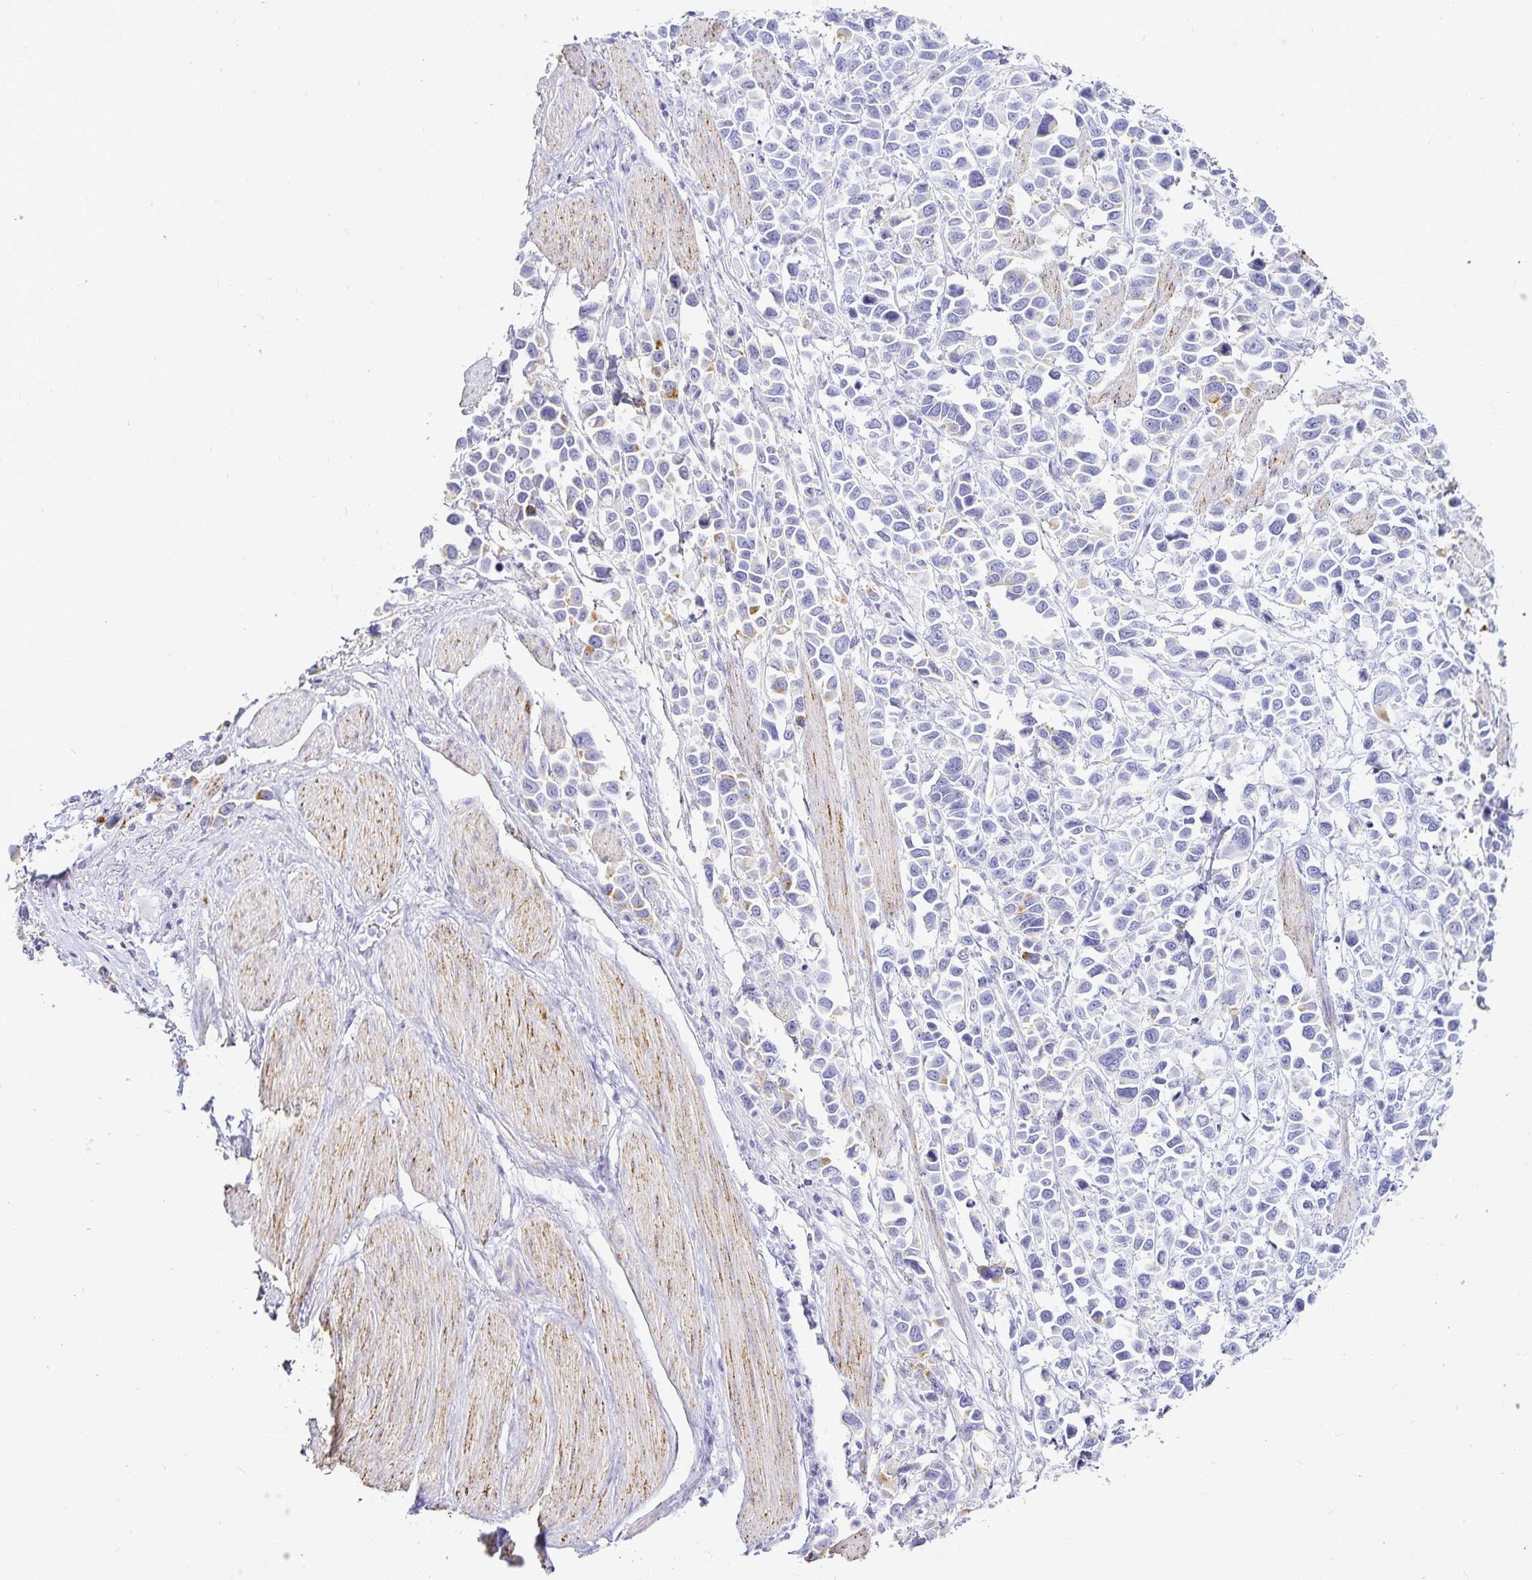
{"staining": {"intensity": "strong", "quantity": "25%-75%", "location": "cytoplasmic/membranous"}, "tissue": "stomach cancer", "cell_type": "Tumor cells", "image_type": "cancer", "snomed": [{"axis": "morphology", "description": "Adenocarcinoma, NOS"}, {"axis": "topography", "description": "Stomach"}], "caption": "Protein expression analysis of stomach cancer shows strong cytoplasmic/membranous positivity in about 25%-75% of tumor cells.", "gene": "GP2", "patient": {"sex": "female", "age": 81}}